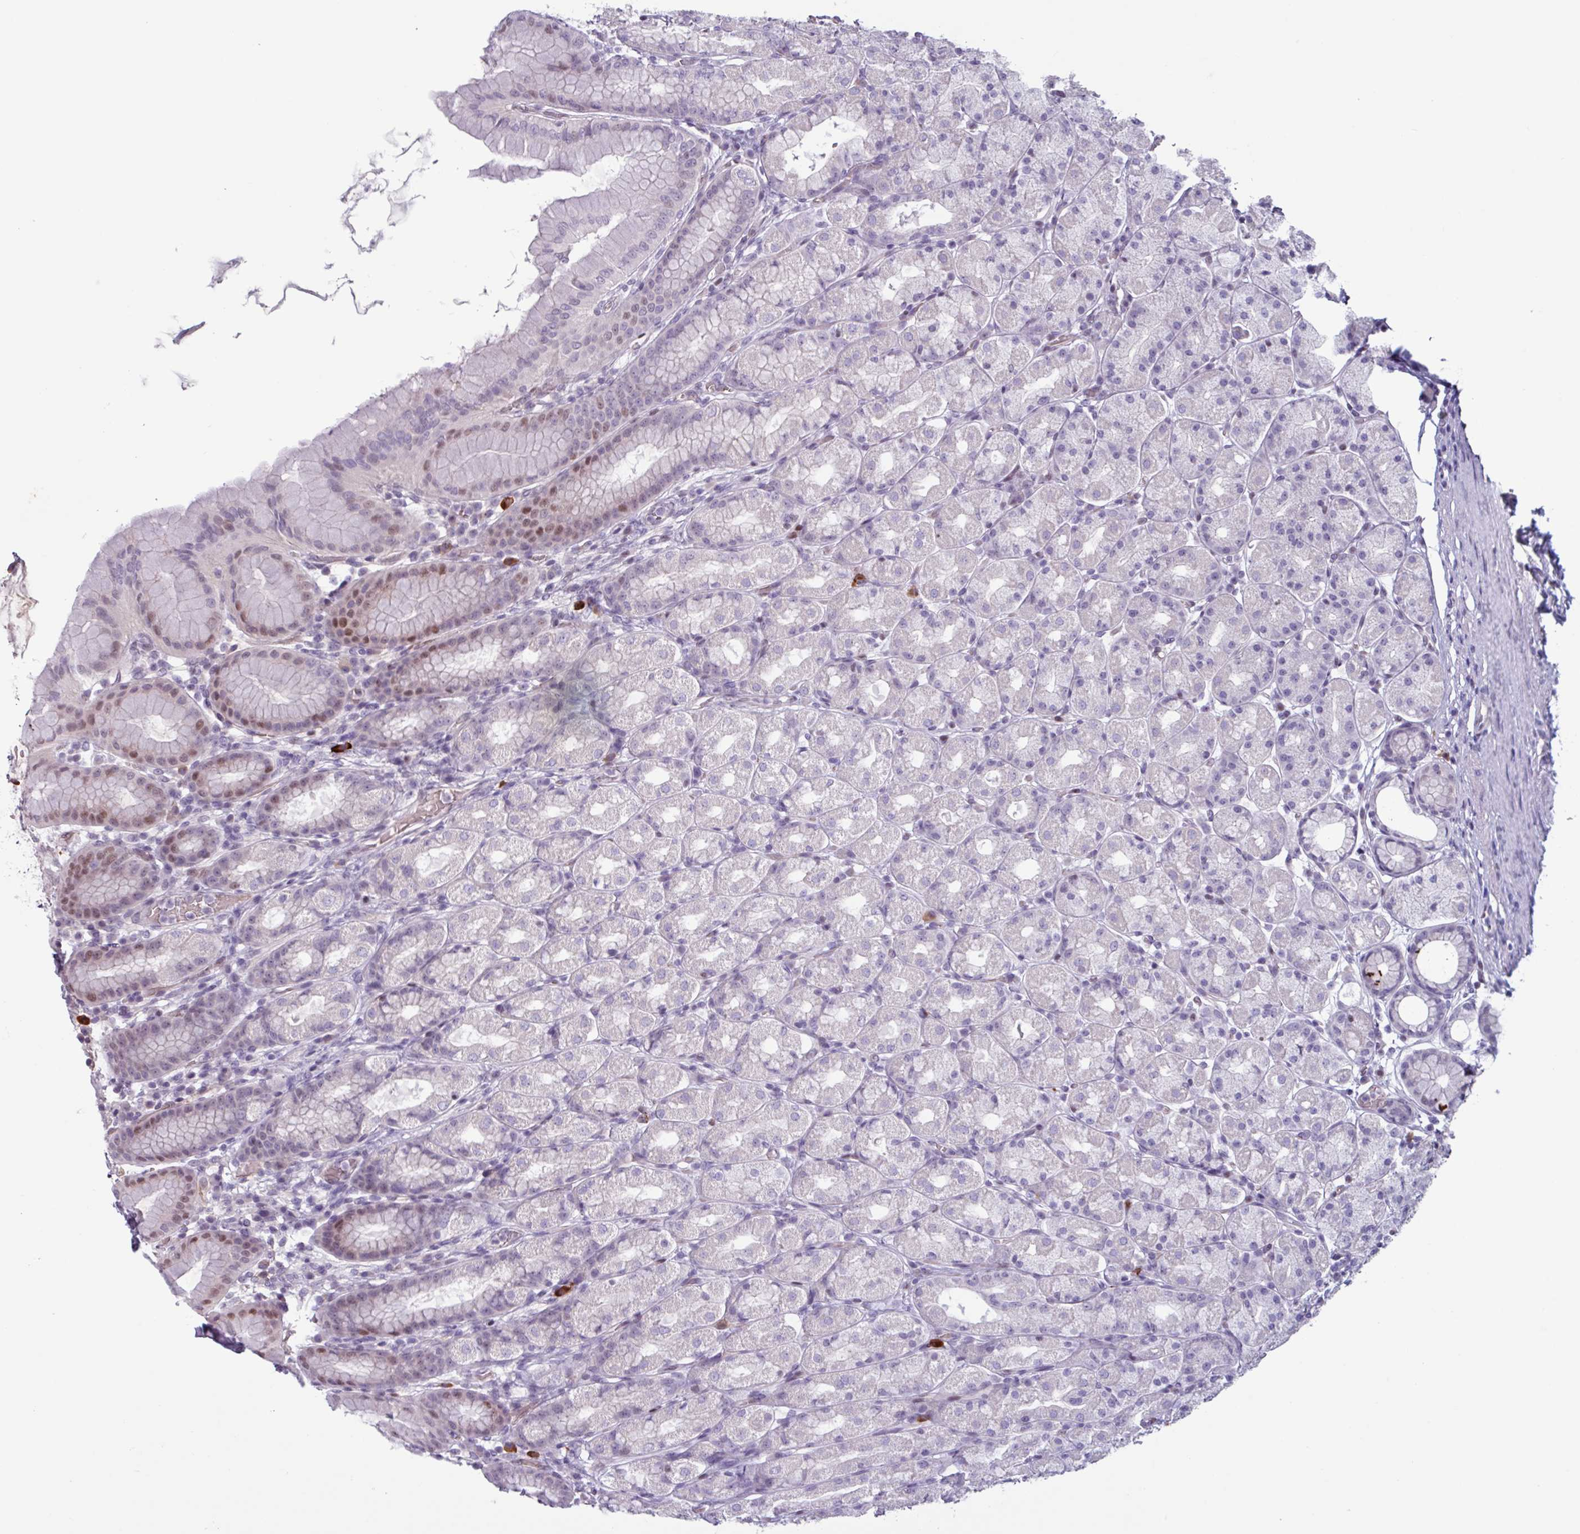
{"staining": {"intensity": "moderate", "quantity": "<25%", "location": "nuclear"}, "tissue": "stomach", "cell_type": "Glandular cells", "image_type": "normal", "snomed": [{"axis": "morphology", "description": "Normal tissue, NOS"}, {"axis": "topography", "description": "Stomach, upper"}, {"axis": "topography", "description": "Stomach"}], "caption": "Immunohistochemical staining of benign stomach shows low levels of moderate nuclear staining in approximately <25% of glandular cells.", "gene": "ZNF575", "patient": {"sex": "male", "age": 68}}